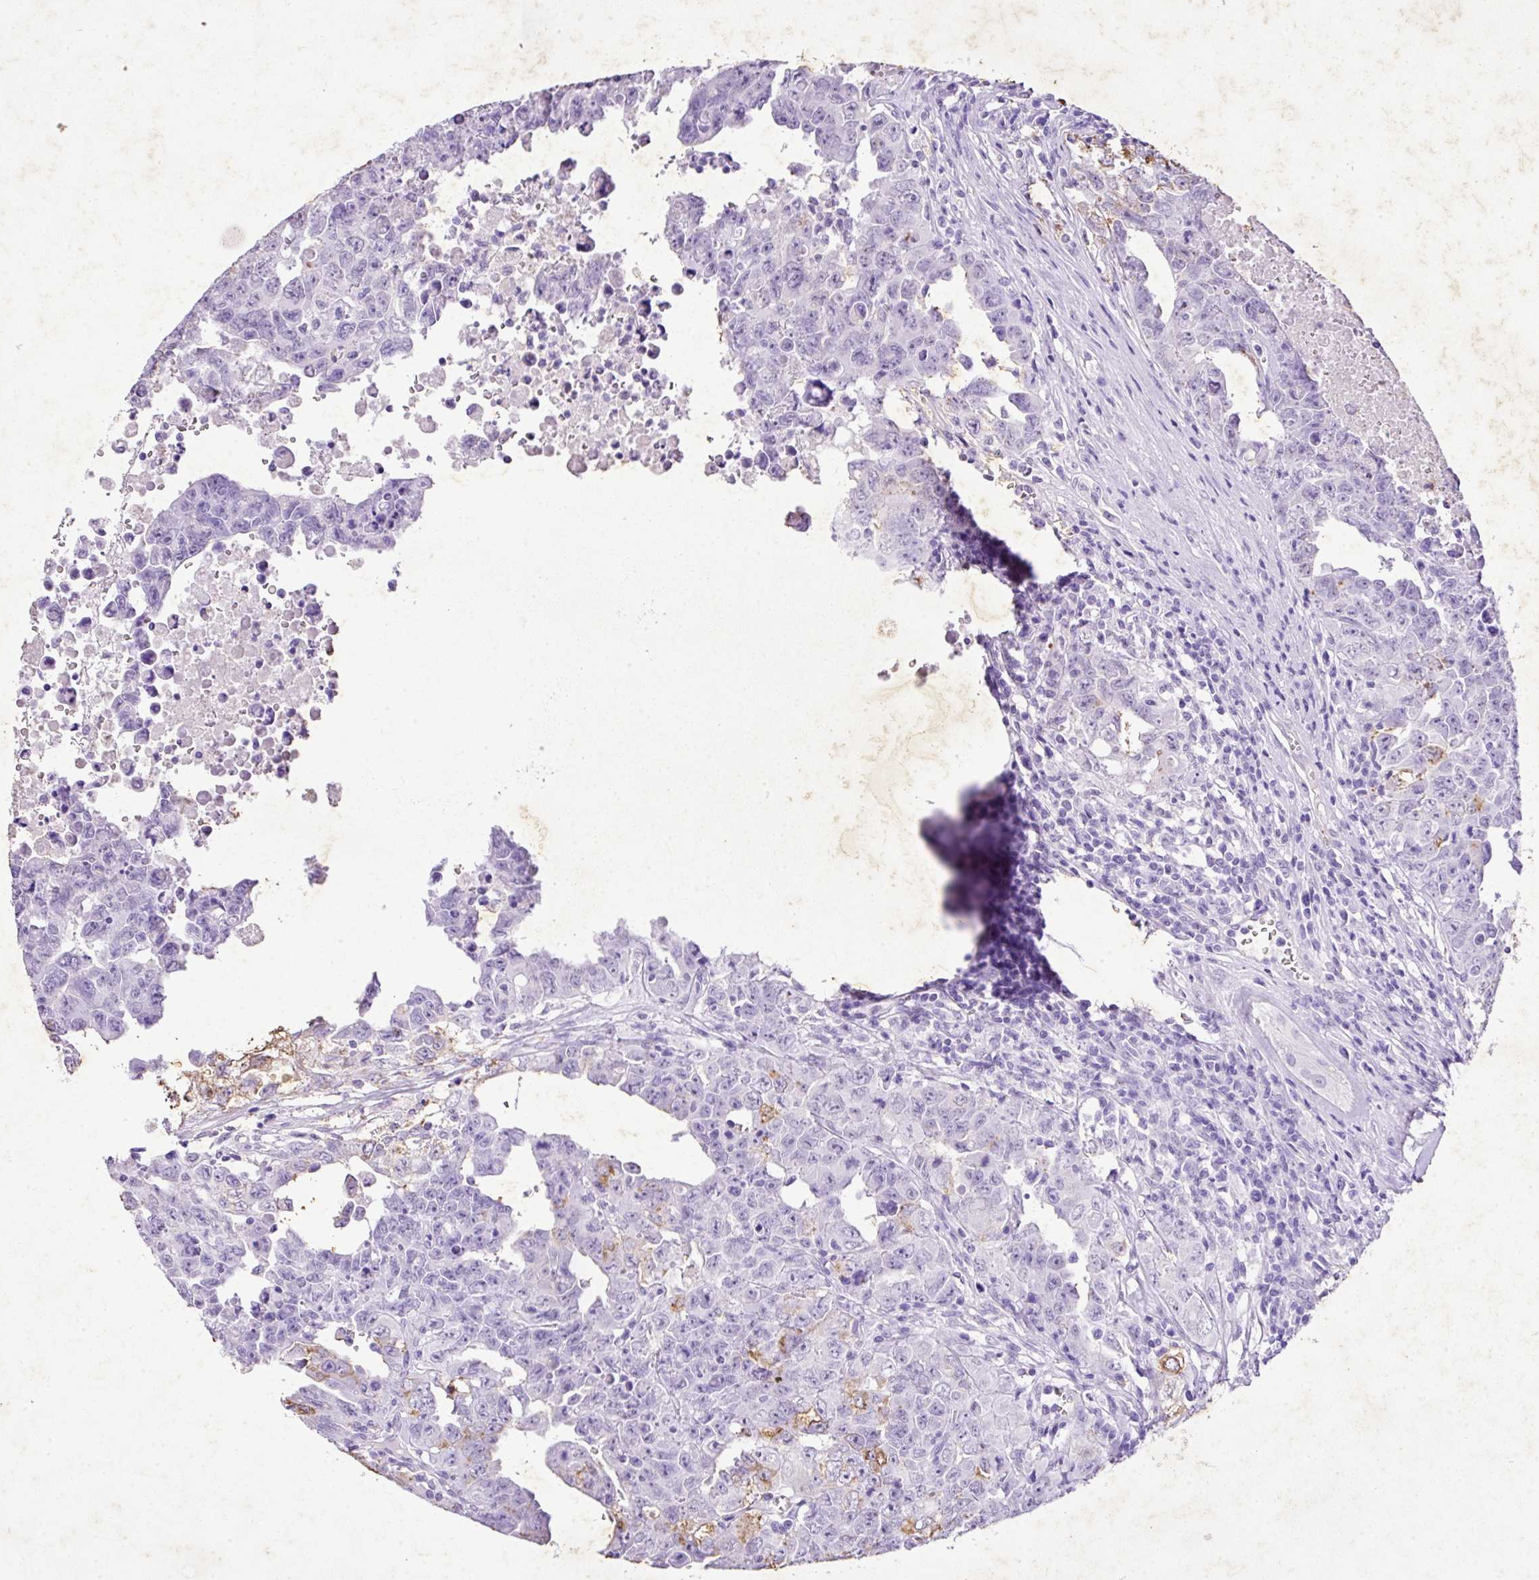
{"staining": {"intensity": "weak", "quantity": "<25%", "location": "cytoplasmic/membranous"}, "tissue": "testis cancer", "cell_type": "Tumor cells", "image_type": "cancer", "snomed": [{"axis": "morphology", "description": "Carcinoma, Embryonal, NOS"}, {"axis": "topography", "description": "Testis"}], "caption": "An immunohistochemistry (IHC) micrograph of testis cancer is shown. There is no staining in tumor cells of testis cancer.", "gene": "KCNJ11", "patient": {"sex": "male", "age": 24}}